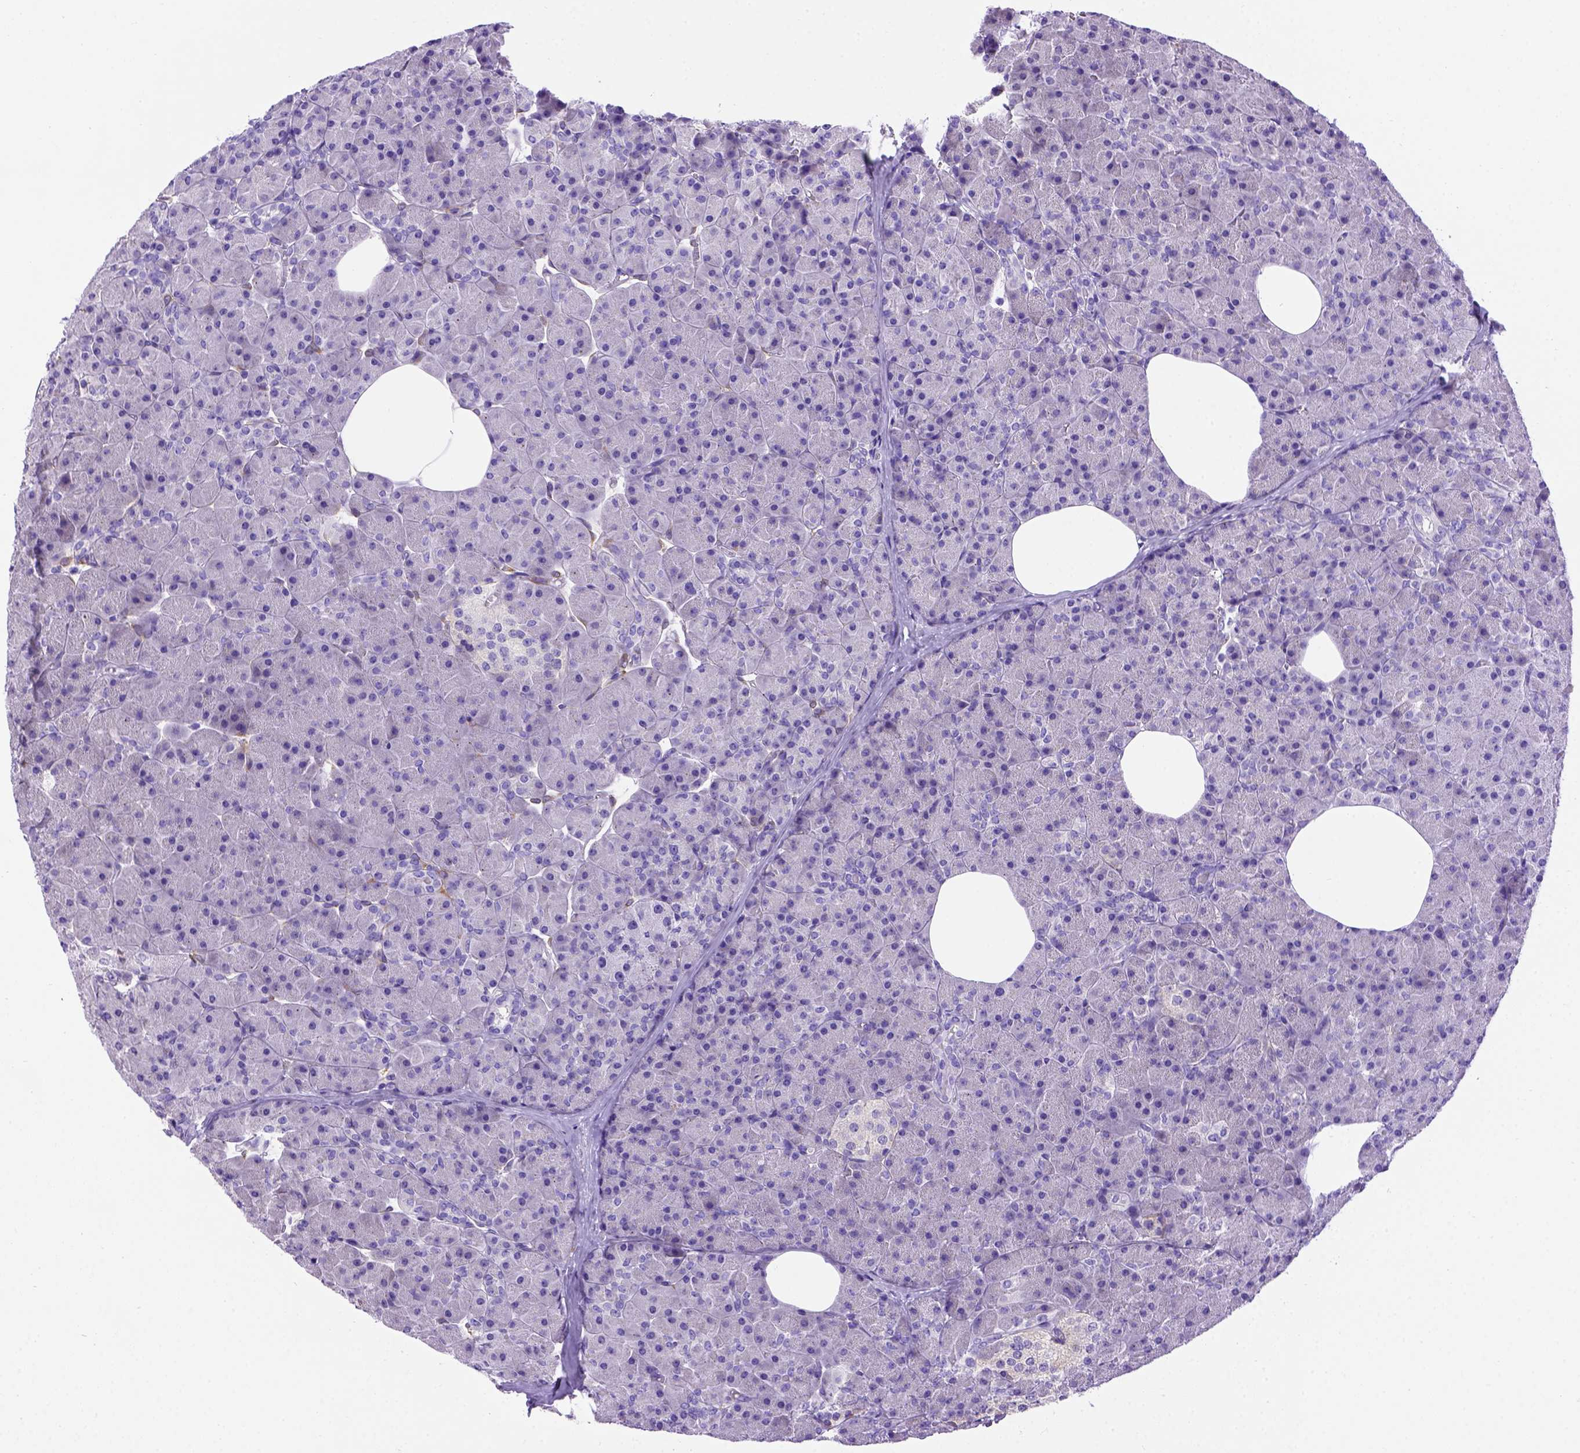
{"staining": {"intensity": "negative", "quantity": "none", "location": "none"}, "tissue": "pancreas", "cell_type": "Exocrine glandular cells", "image_type": "normal", "snomed": [{"axis": "morphology", "description": "Normal tissue, NOS"}, {"axis": "topography", "description": "Pancreas"}], "caption": "This is a histopathology image of immunohistochemistry staining of benign pancreas, which shows no positivity in exocrine glandular cells.", "gene": "PTGES", "patient": {"sex": "female", "age": 45}}